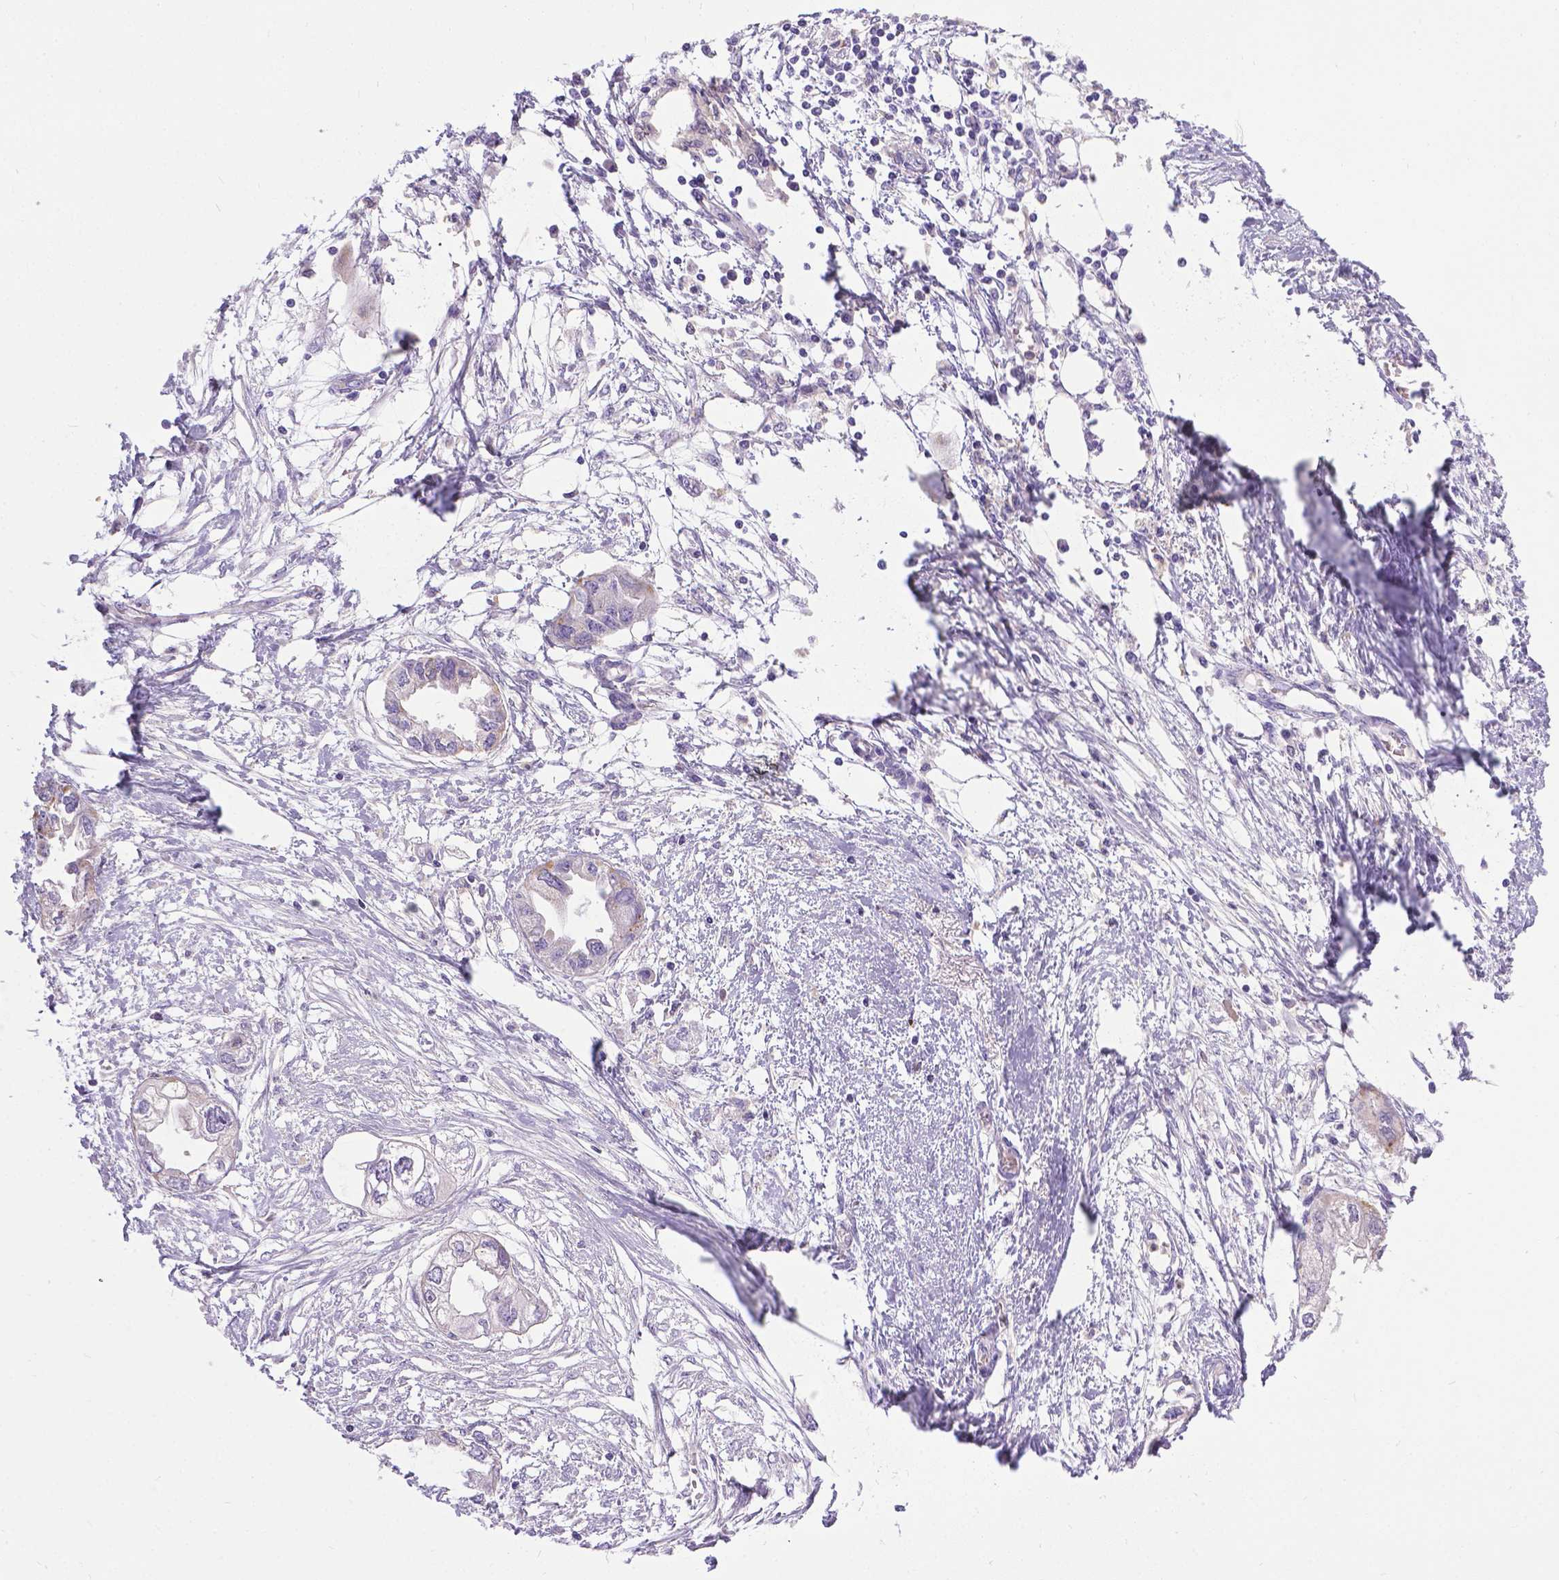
{"staining": {"intensity": "negative", "quantity": "none", "location": "none"}, "tissue": "endometrial cancer", "cell_type": "Tumor cells", "image_type": "cancer", "snomed": [{"axis": "morphology", "description": "Adenocarcinoma, NOS"}, {"axis": "morphology", "description": "Adenocarcinoma, metastatic, NOS"}, {"axis": "topography", "description": "Adipose tissue"}, {"axis": "topography", "description": "Endometrium"}], "caption": "This is an immunohistochemistry (IHC) micrograph of endometrial cancer (metastatic adenocarcinoma). There is no positivity in tumor cells.", "gene": "TM4SF18", "patient": {"sex": "female", "age": 67}}